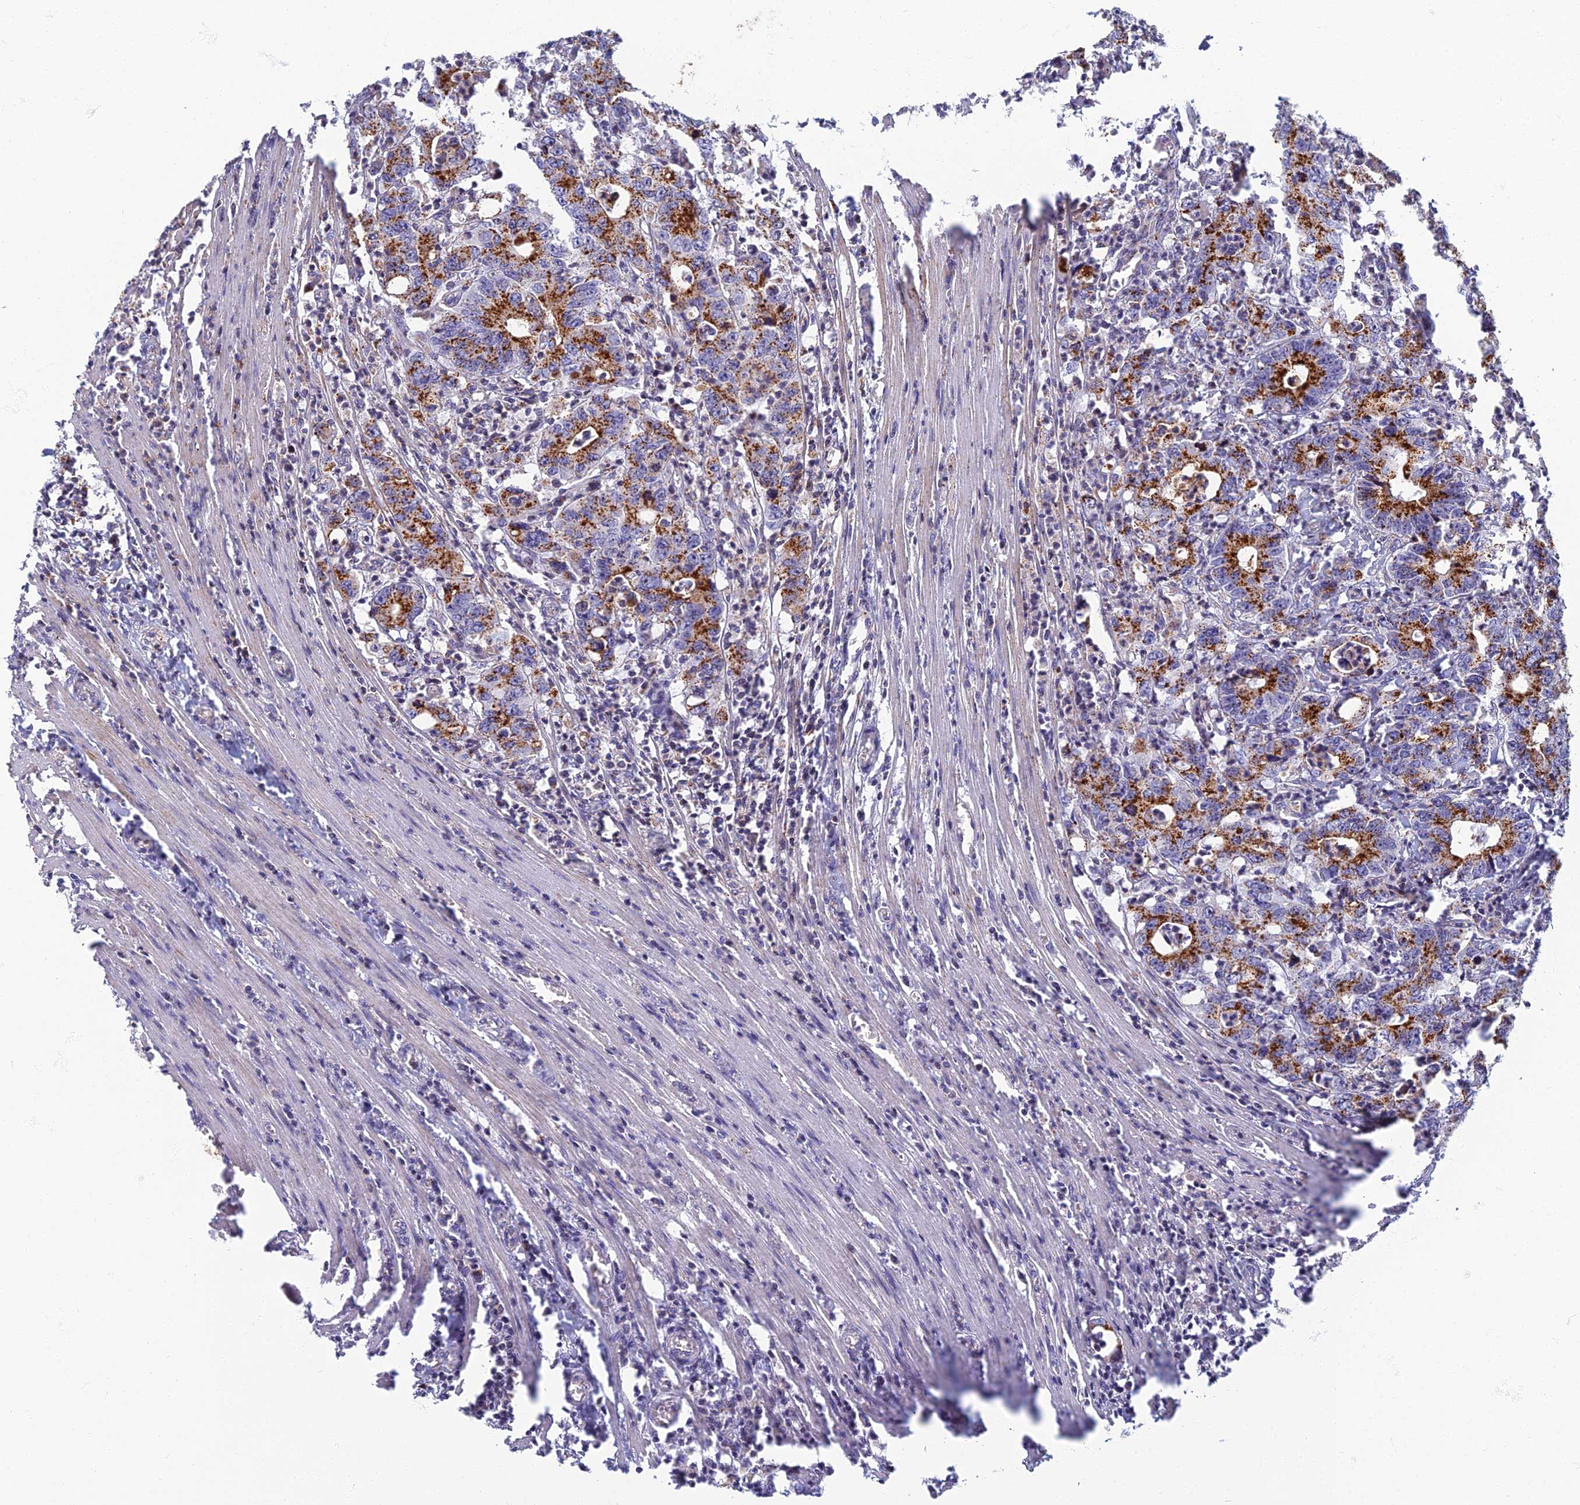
{"staining": {"intensity": "strong", "quantity": "25%-75%", "location": "cytoplasmic/membranous"}, "tissue": "colorectal cancer", "cell_type": "Tumor cells", "image_type": "cancer", "snomed": [{"axis": "morphology", "description": "Adenocarcinoma, NOS"}, {"axis": "topography", "description": "Colon"}], "caption": "A high amount of strong cytoplasmic/membranous staining is appreciated in about 25%-75% of tumor cells in colorectal cancer tissue.", "gene": "CHMP4B", "patient": {"sex": "female", "age": 75}}